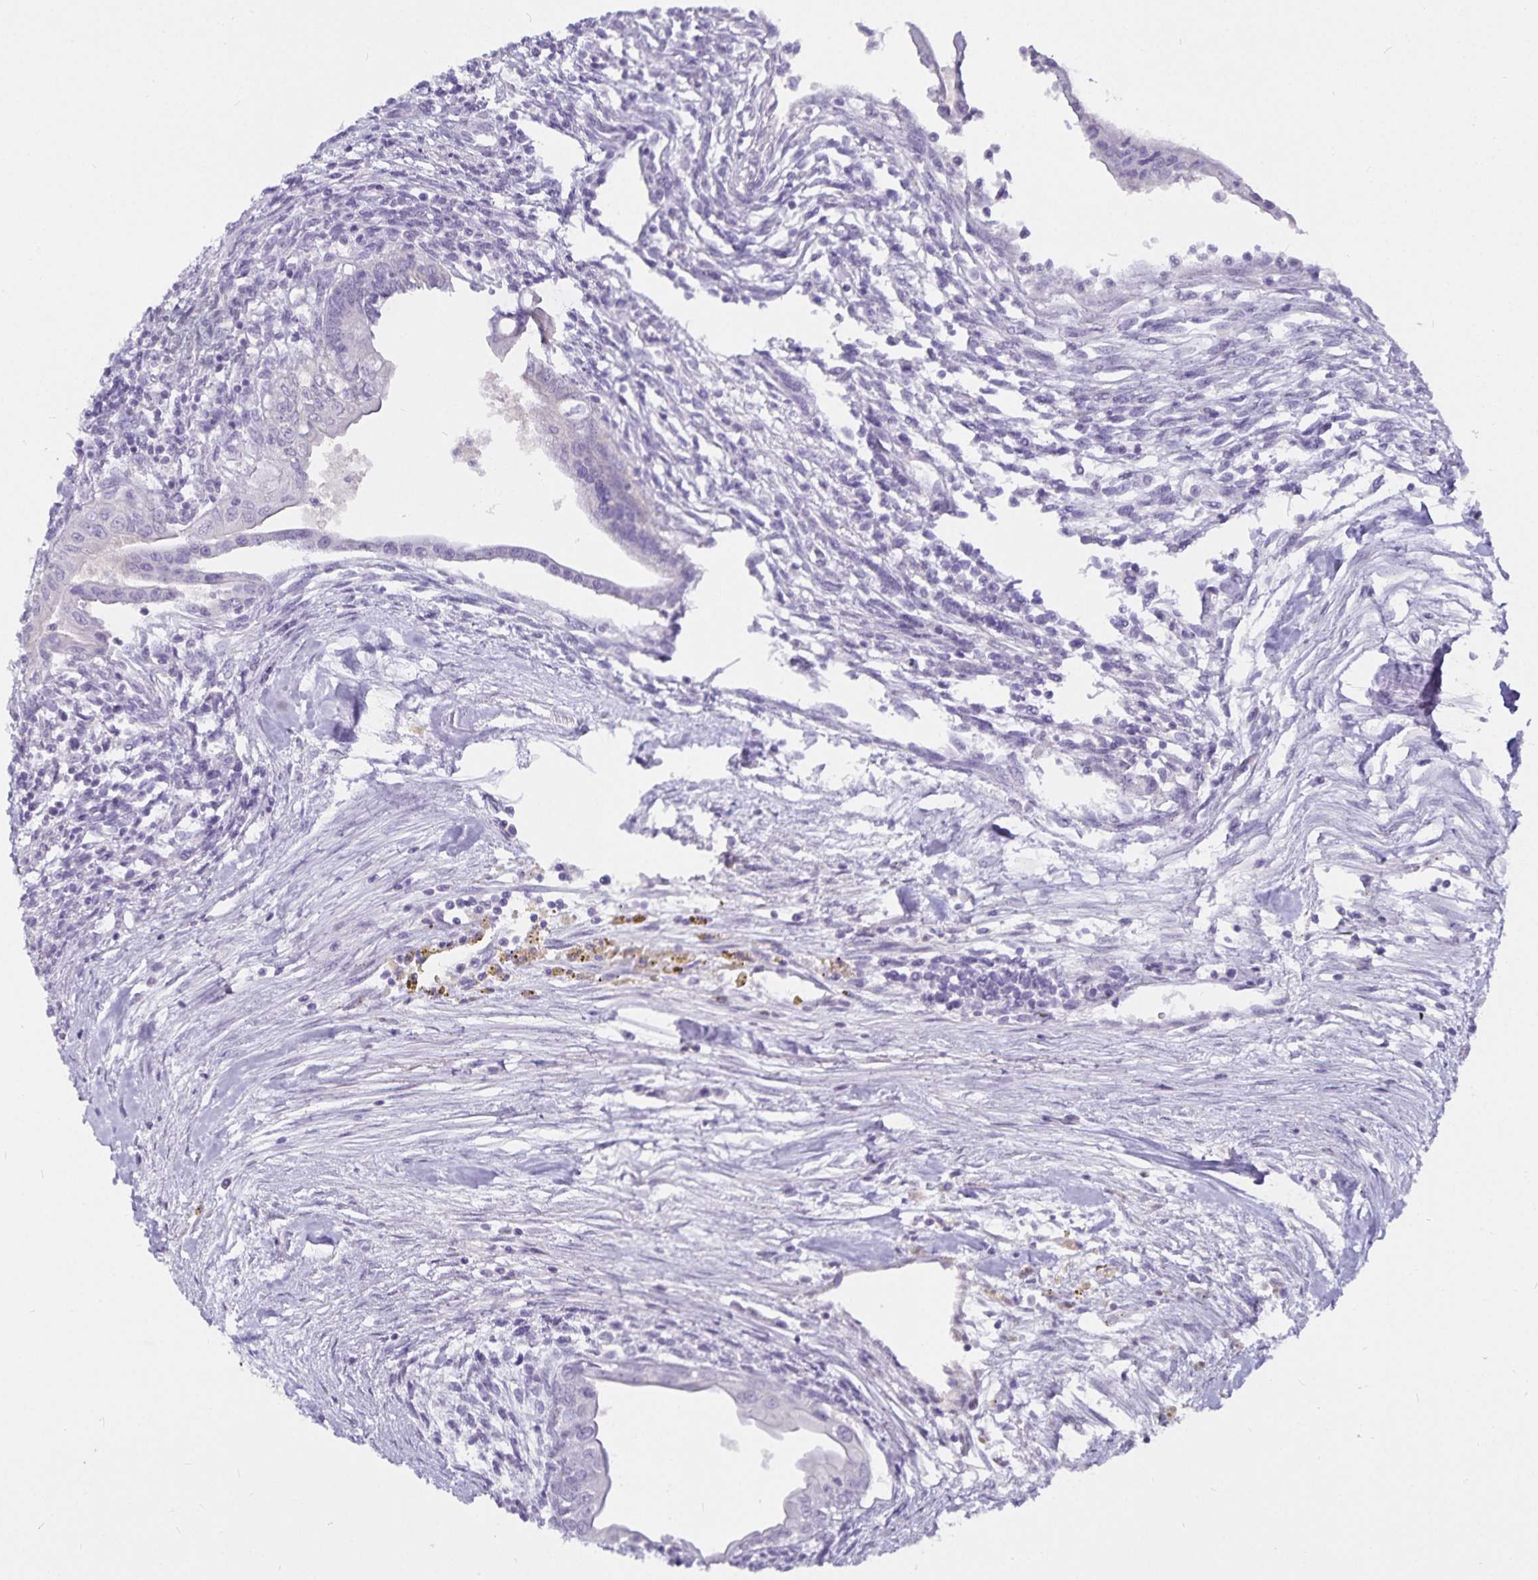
{"staining": {"intensity": "negative", "quantity": "none", "location": "none"}, "tissue": "testis cancer", "cell_type": "Tumor cells", "image_type": "cancer", "snomed": [{"axis": "morphology", "description": "Carcinoma, Embryonal, NOS"}, {"axis": "topography", "description": "Testis"}], "caption": "Immunohistochemistry histopathology image of neoplastic tissue: human testis embryonal carcinoma stained with DAB (3,3'-diaminobenzidine) shows no significant protein positivity in tumor cells. Brightfield microscopy of IHC stained with DAB (brown) and hematoxylin (blue), captured at high magnification.", "gene": "CA12", "patient": {"sex": "male", "age": 37}}